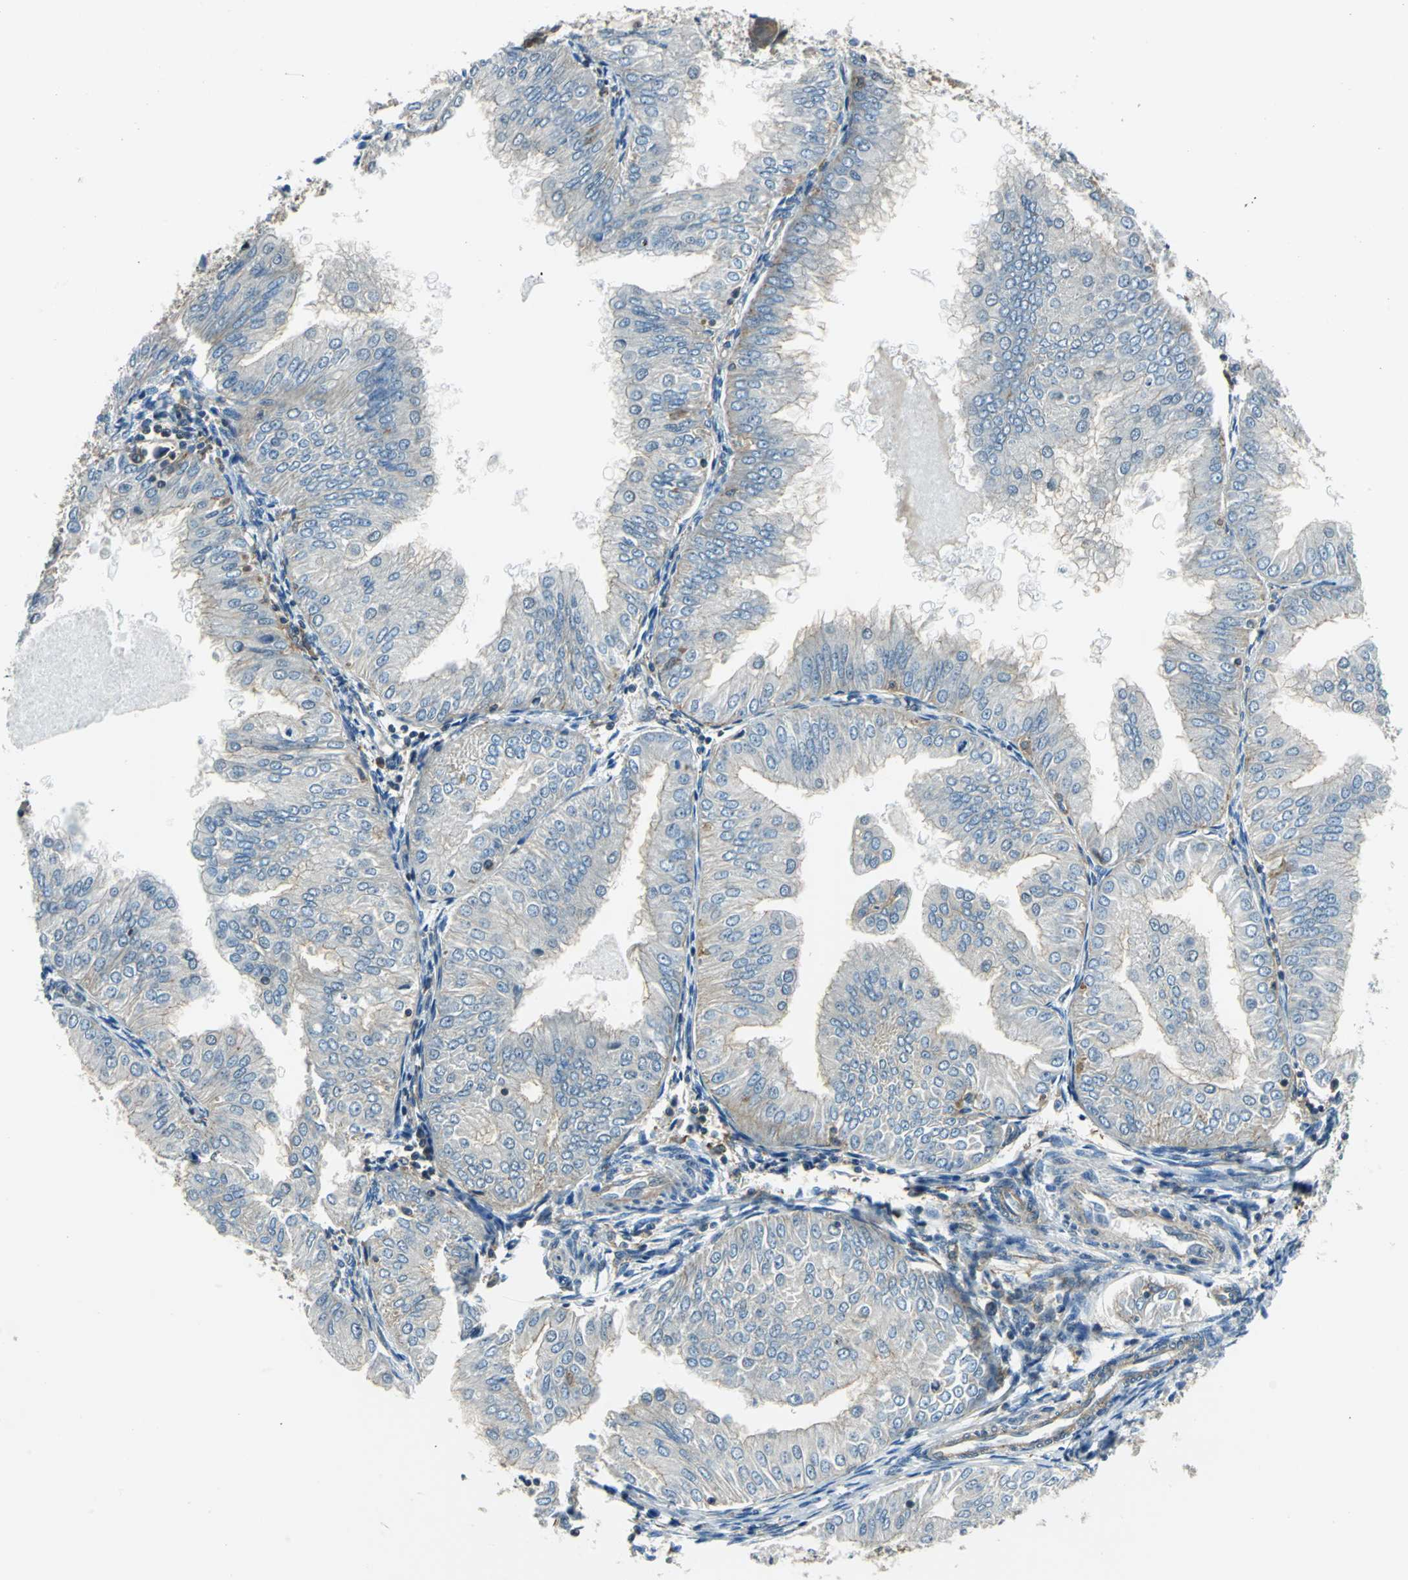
{"staining": {"intensity": "weak", "quantity": "25%-75%", "location": "cytoplasmic/membranous"}, "tissue": "endometrial cancer", "cell_type": "Tumor cells", "image_type": "cancer", "snomed": [{"axis": "morphology", "description": "Adenocarcinoma, NOS"}, {"axis": "topography", "description": "Endometrium"}], "caption": "Protein staining of endometrial cancer tissue demonstrates weak cytoplasmic/membranous positivity in about 25%-75% of tumor cells. Nuclei are stained in blue.", "gene": "ARPC3", "patient": {"sex": "female", "age": 53}}